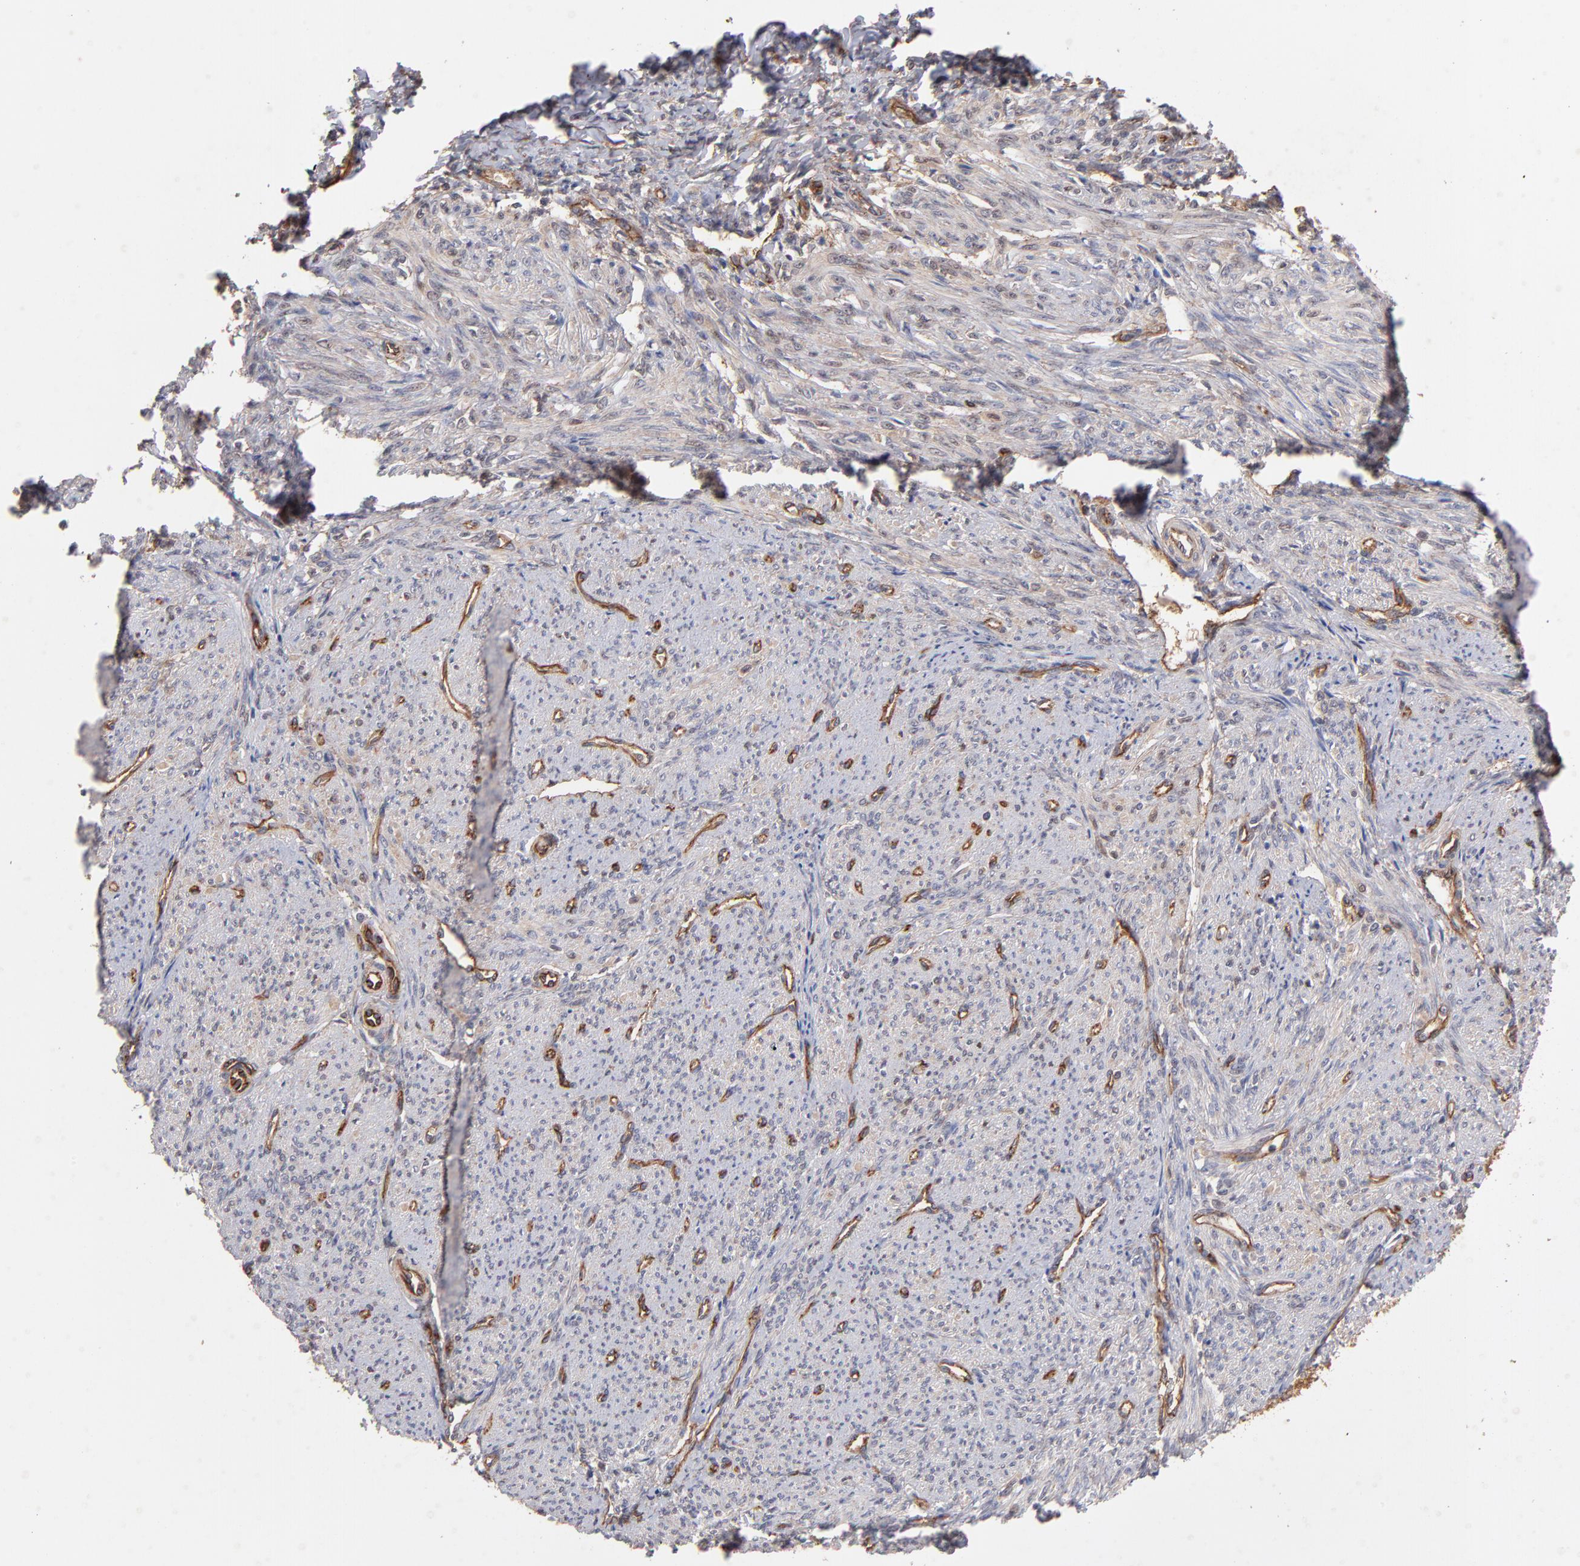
{"staining": {"intensity": "weak", "quantity": "25%-75%", "location": "cytoplasmic/membranous"}, "tissue": "smooth muscle", "cell_type": "Smooth muscle cells", "image_type": "normal", "snomed": [{"axis": "morphology", "description": "Normal tissue, NOS"}, {"axis": "topography", "description": "Smooth muscle"}], "caption": "Immunohistochemical staining of benign human smooth muscle reveals weak cytoplasmic/membranous protein positivity in about 25%-75% of smooth muscle cells.", "gene": "STAP2", "patient": {"sex": "female", "age": 65}}